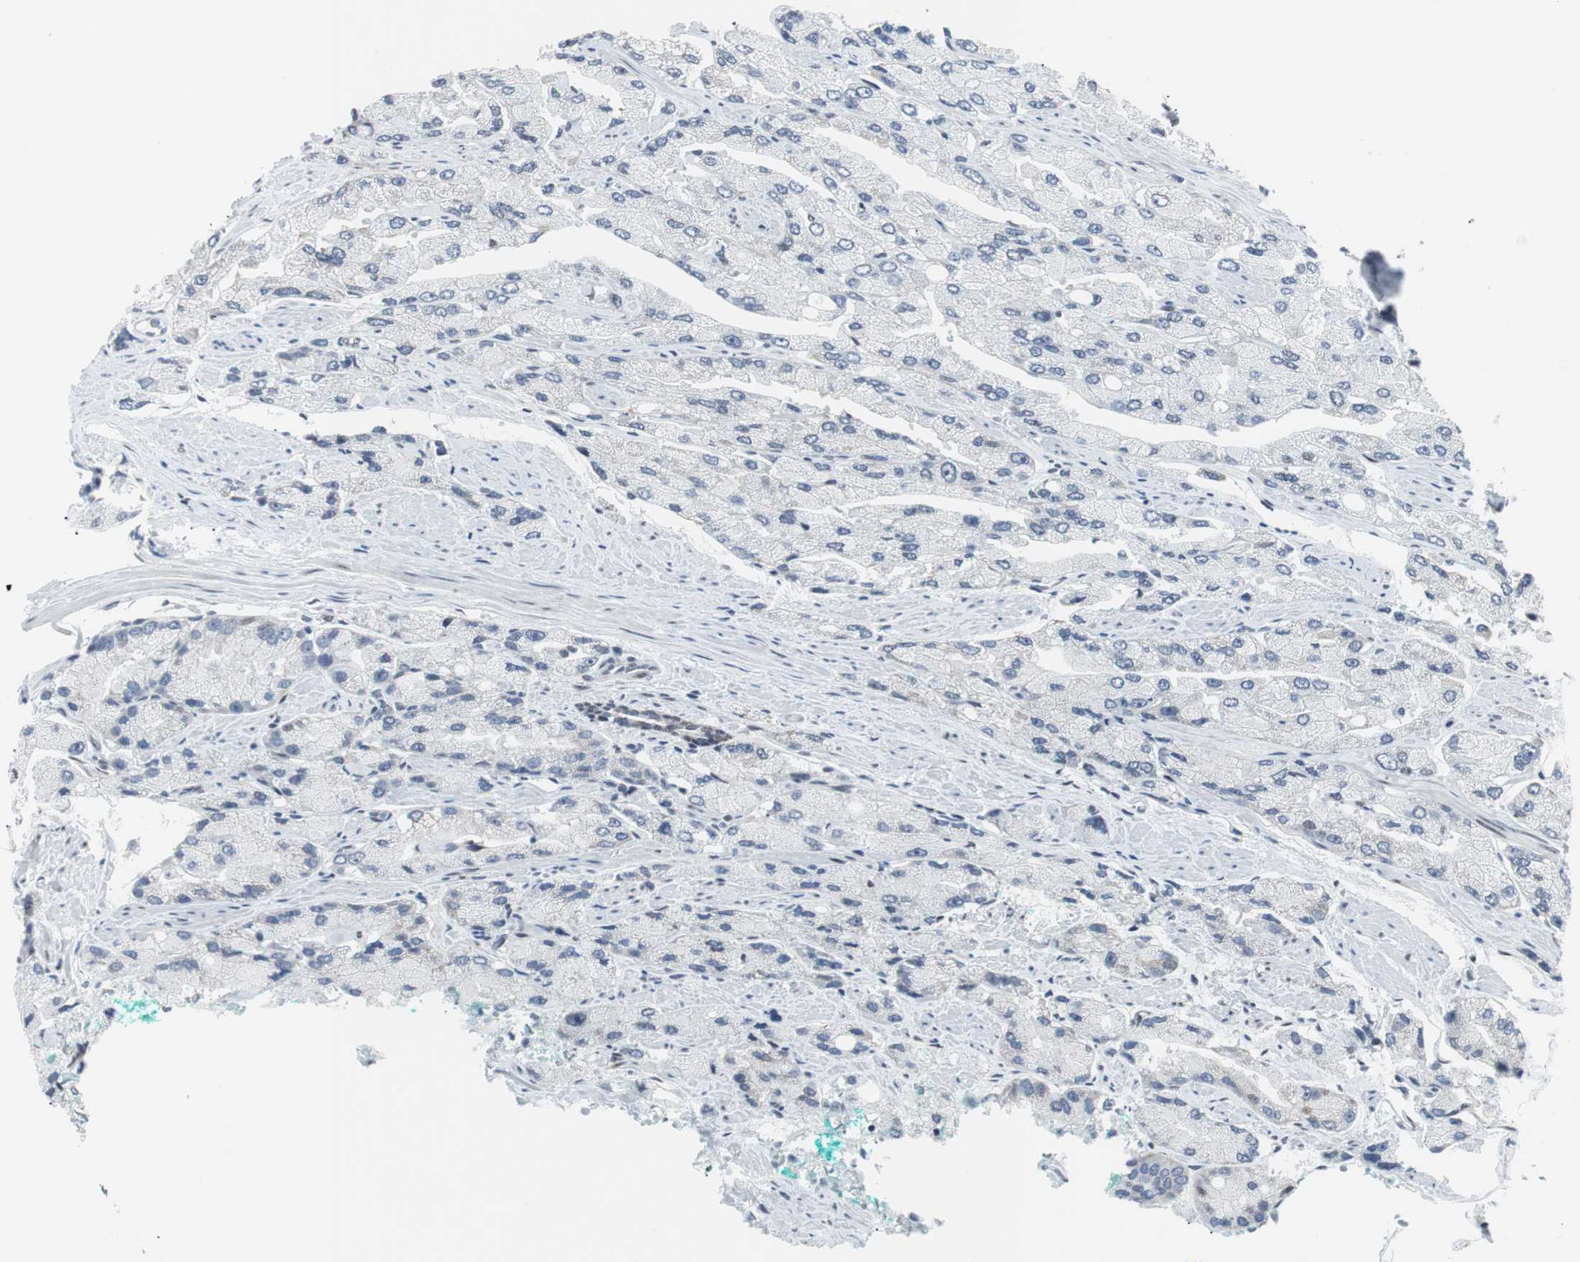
{"staining": {"intensity": "negative", "quantity": "none", "location": "none"}, "tissue": "prostate cancer", "cell_type": "Tumor cells", "image_type": "cancer", "snomed": [{"axis": "morphology", "description": "Adenocarcinoma, High grade"}, {"axis": "topography", "description": "Prostate"}], "caption": "This is a image of immunohistochemistry (IHC) staining of prostate high-grade adenocarcinoma, which shows no staining in tumor cells.", "gene": "MTA1", "patient": {"sex": "male", "age": 58}}